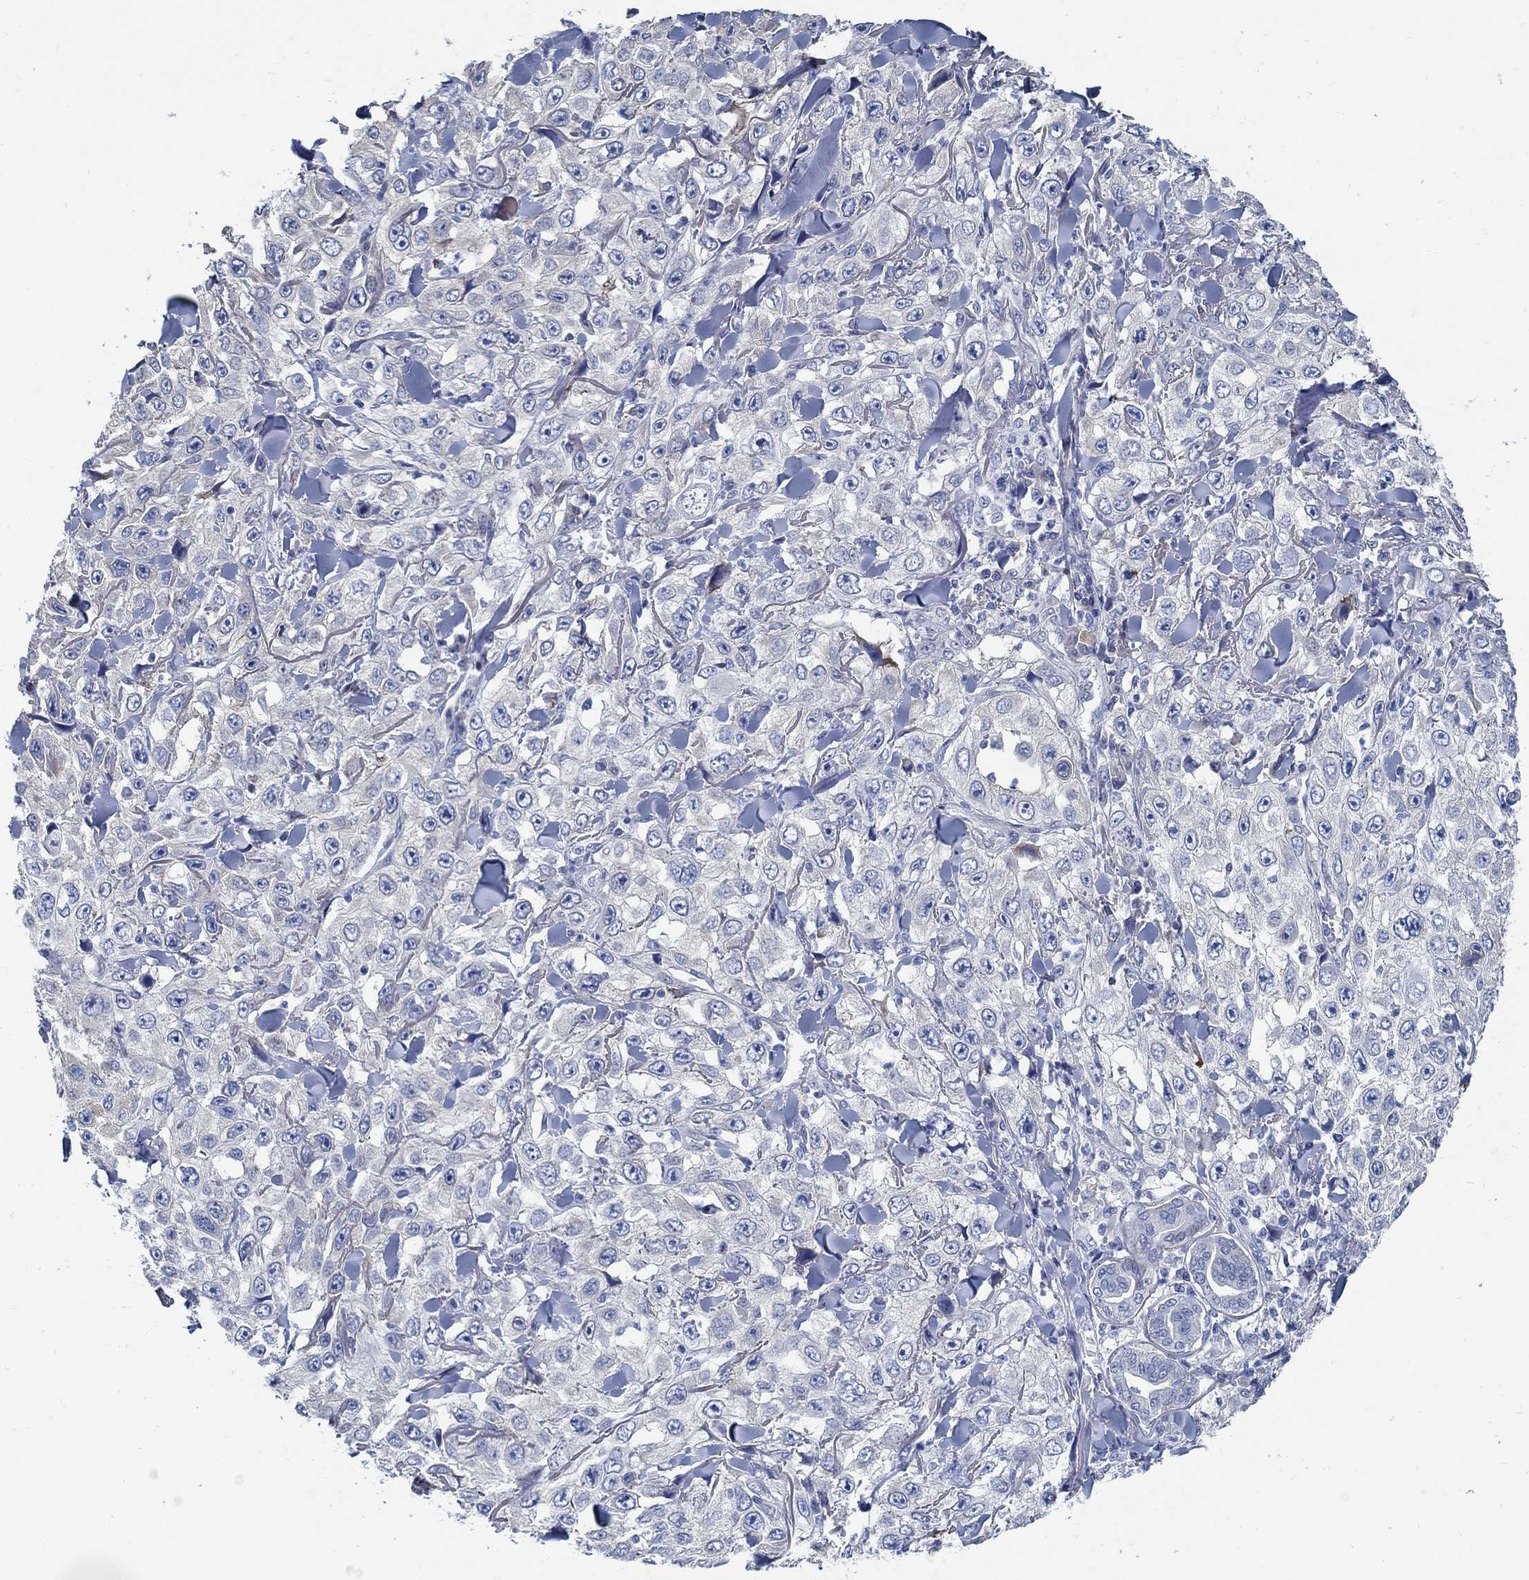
{"staining": {"intensity": "negative", "quantity": "none", "location": "none"}, "tissue": "skin cancer", "cell_type": "Tumor cells", "image_type": "cancer", "snomed": [{"axis": "morphology", "description": "Squamous cell carcinoma, NOS"}, {"axis": "topography", "description": "Skin"}], "caption": "Tumor cells show no significant positivity in skin squamous cell carcinoma. Brightfield microscopy of IHC stained with DAB (brown) and hematoxylin (blue), captured at high magnification.", "gene": "C15orf39", "patient": {"sex": "male", "age": 82}}